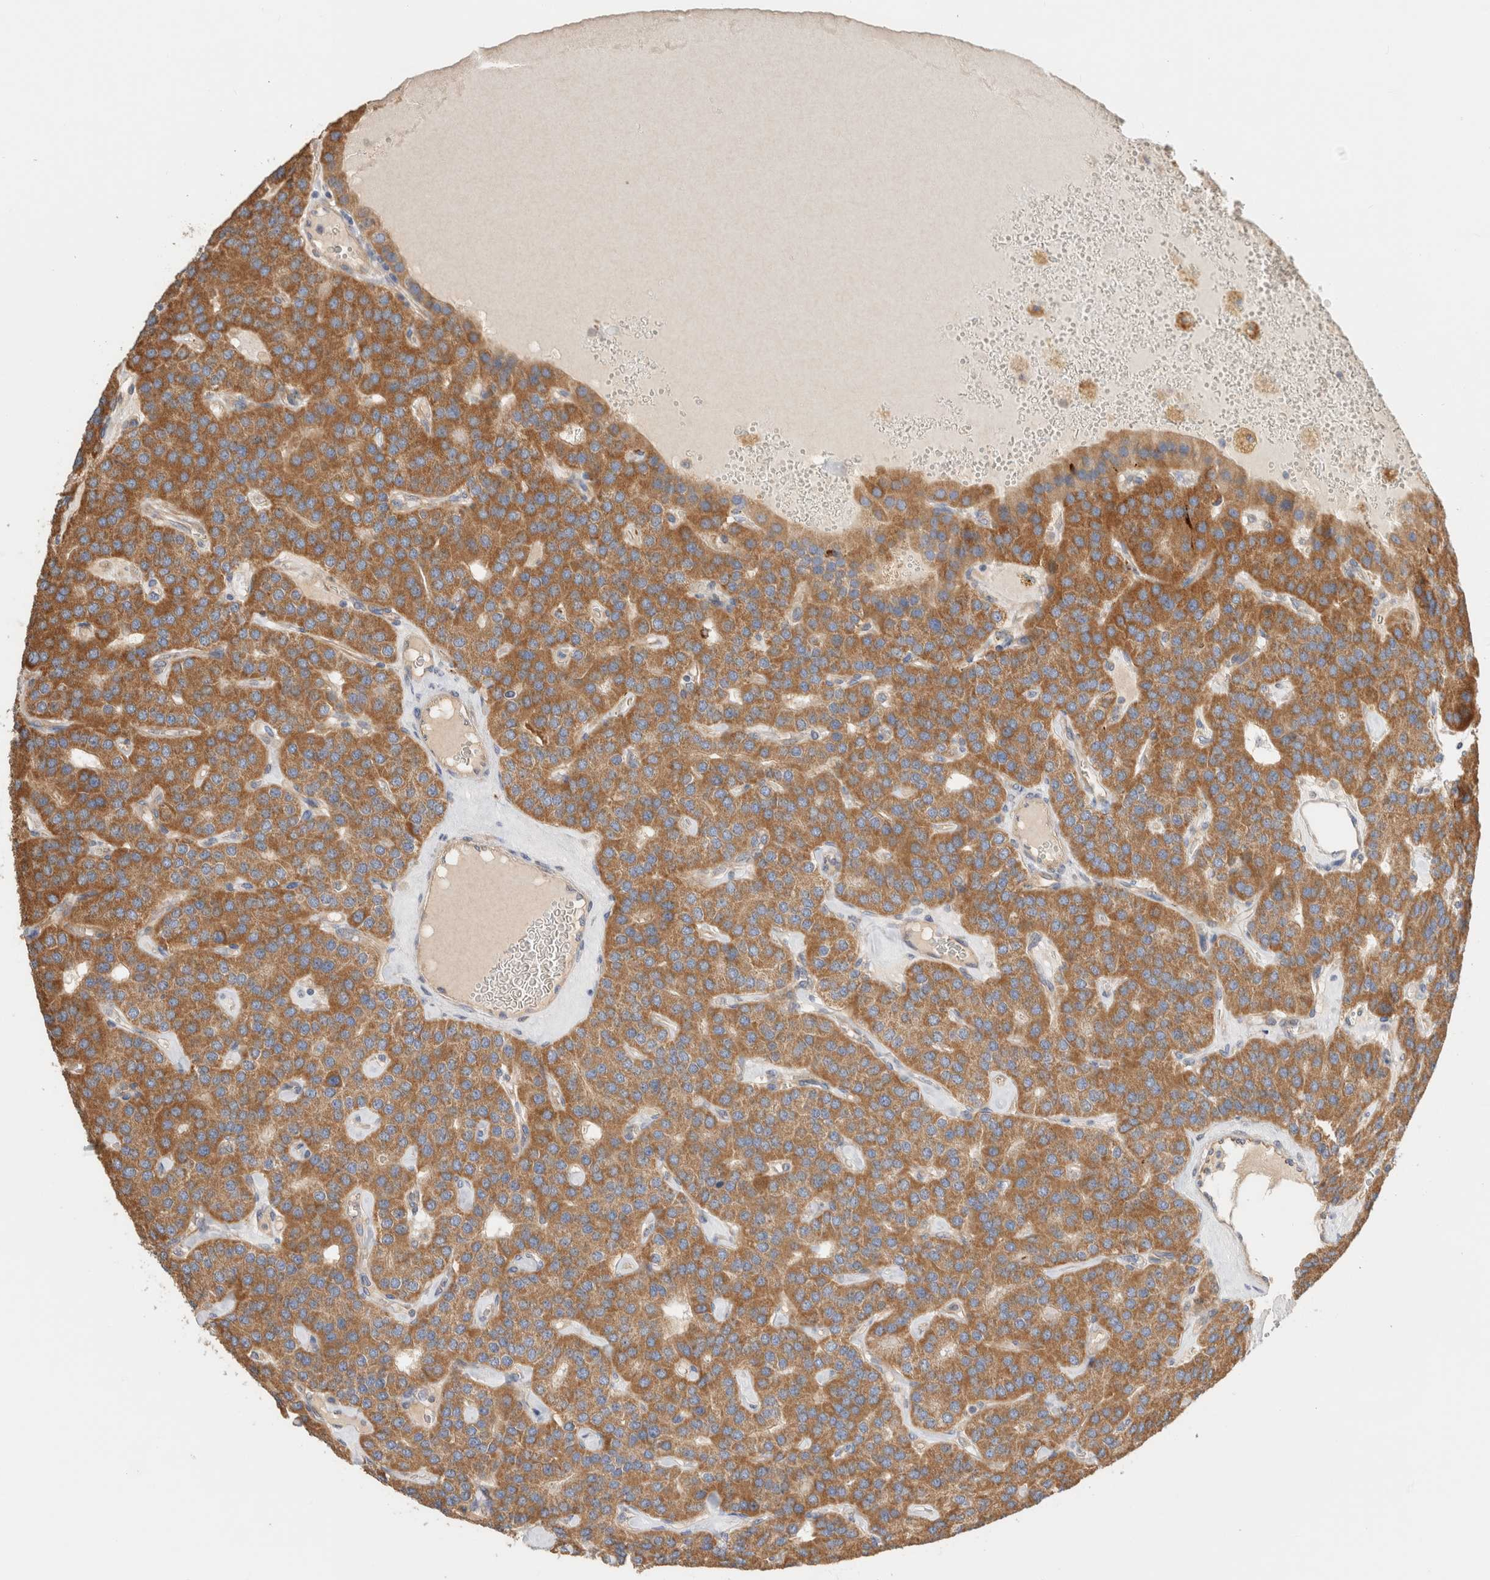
{"staining": {"intensity": "moderate", "quantity": ">75%", "location": "cytoplasmic/membranous"}, "tissue": "parathyroid gland", "cell_type": "Glandular cells", "image_type": "normal", "snomed": [{"axis": "morphology", "description": "Normal tissue, NOS"}, {"axis": "morphology", "description": "Adenoma, NOS"}, {"axis": "topography", "description": "Parathyroid gland"}], "caption": "Parathyroid gland stained with a brown dye demonstrates moderate cytoplasmic/membranous positive expression in about >75% of glandular cells.", "gene": "B3GNTL1", "patient": {"sex": "female", "age": 86}}